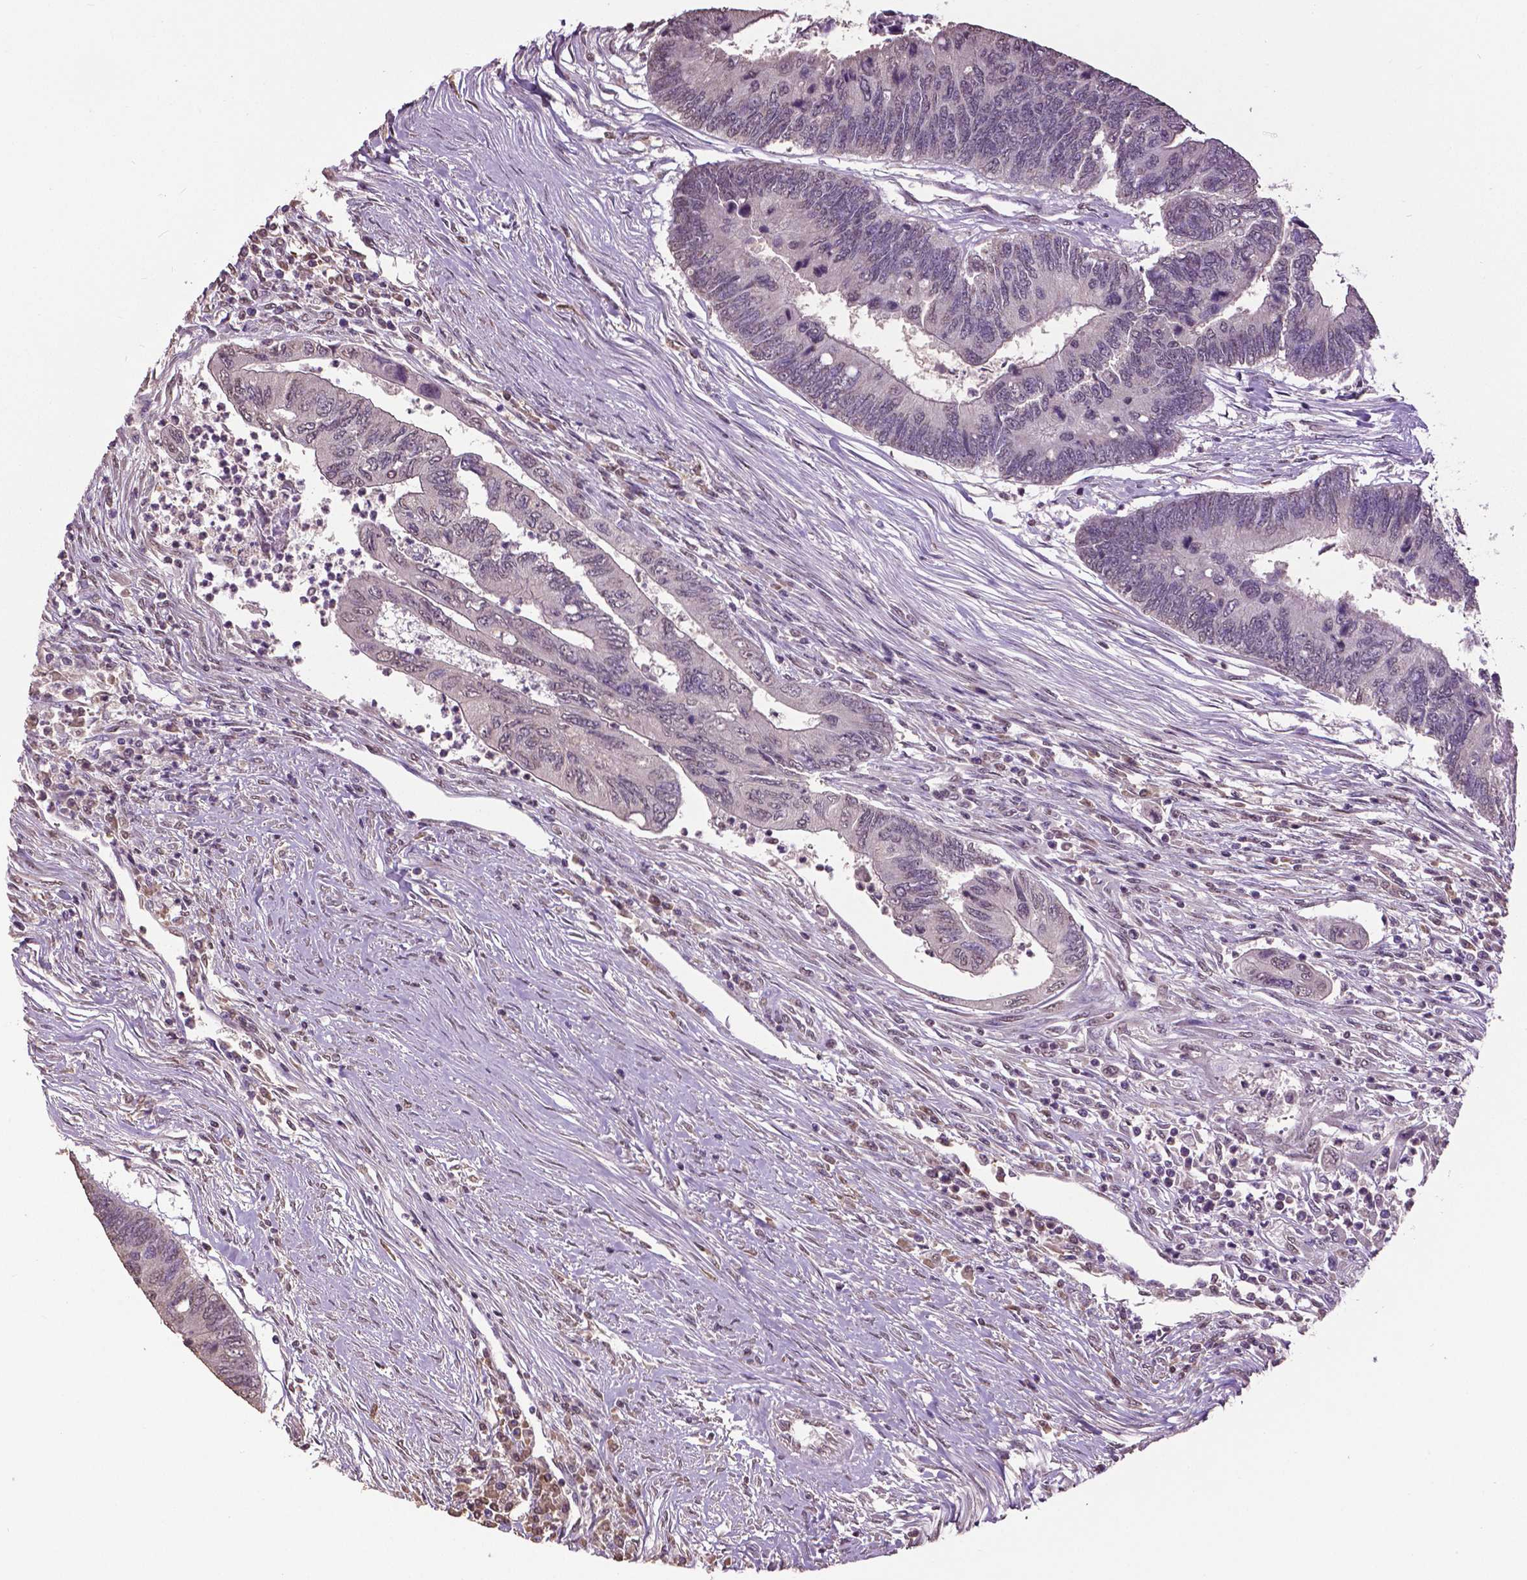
{"staining": {"intensity": "negative", "quantity": "none", "location": "none"}, "tissue": "colorectal cancer", "cell_type": "Tumor cells", "image_type": "cancer", "snomed": [{"axis": "morphology", "description": "Adenocarcinoma, NOS"}, {"axis": "topography", "description": "Colon"}], "caption": "A high-resolution photomicrograph shows immunohistochemistry (IHC) staining of colorectal cancer (adenocarcinoma), which demonstrates no significant staining in tumor cells.", "gene": "RUNX3", "patient": {"sex": "female", "age": 67}}